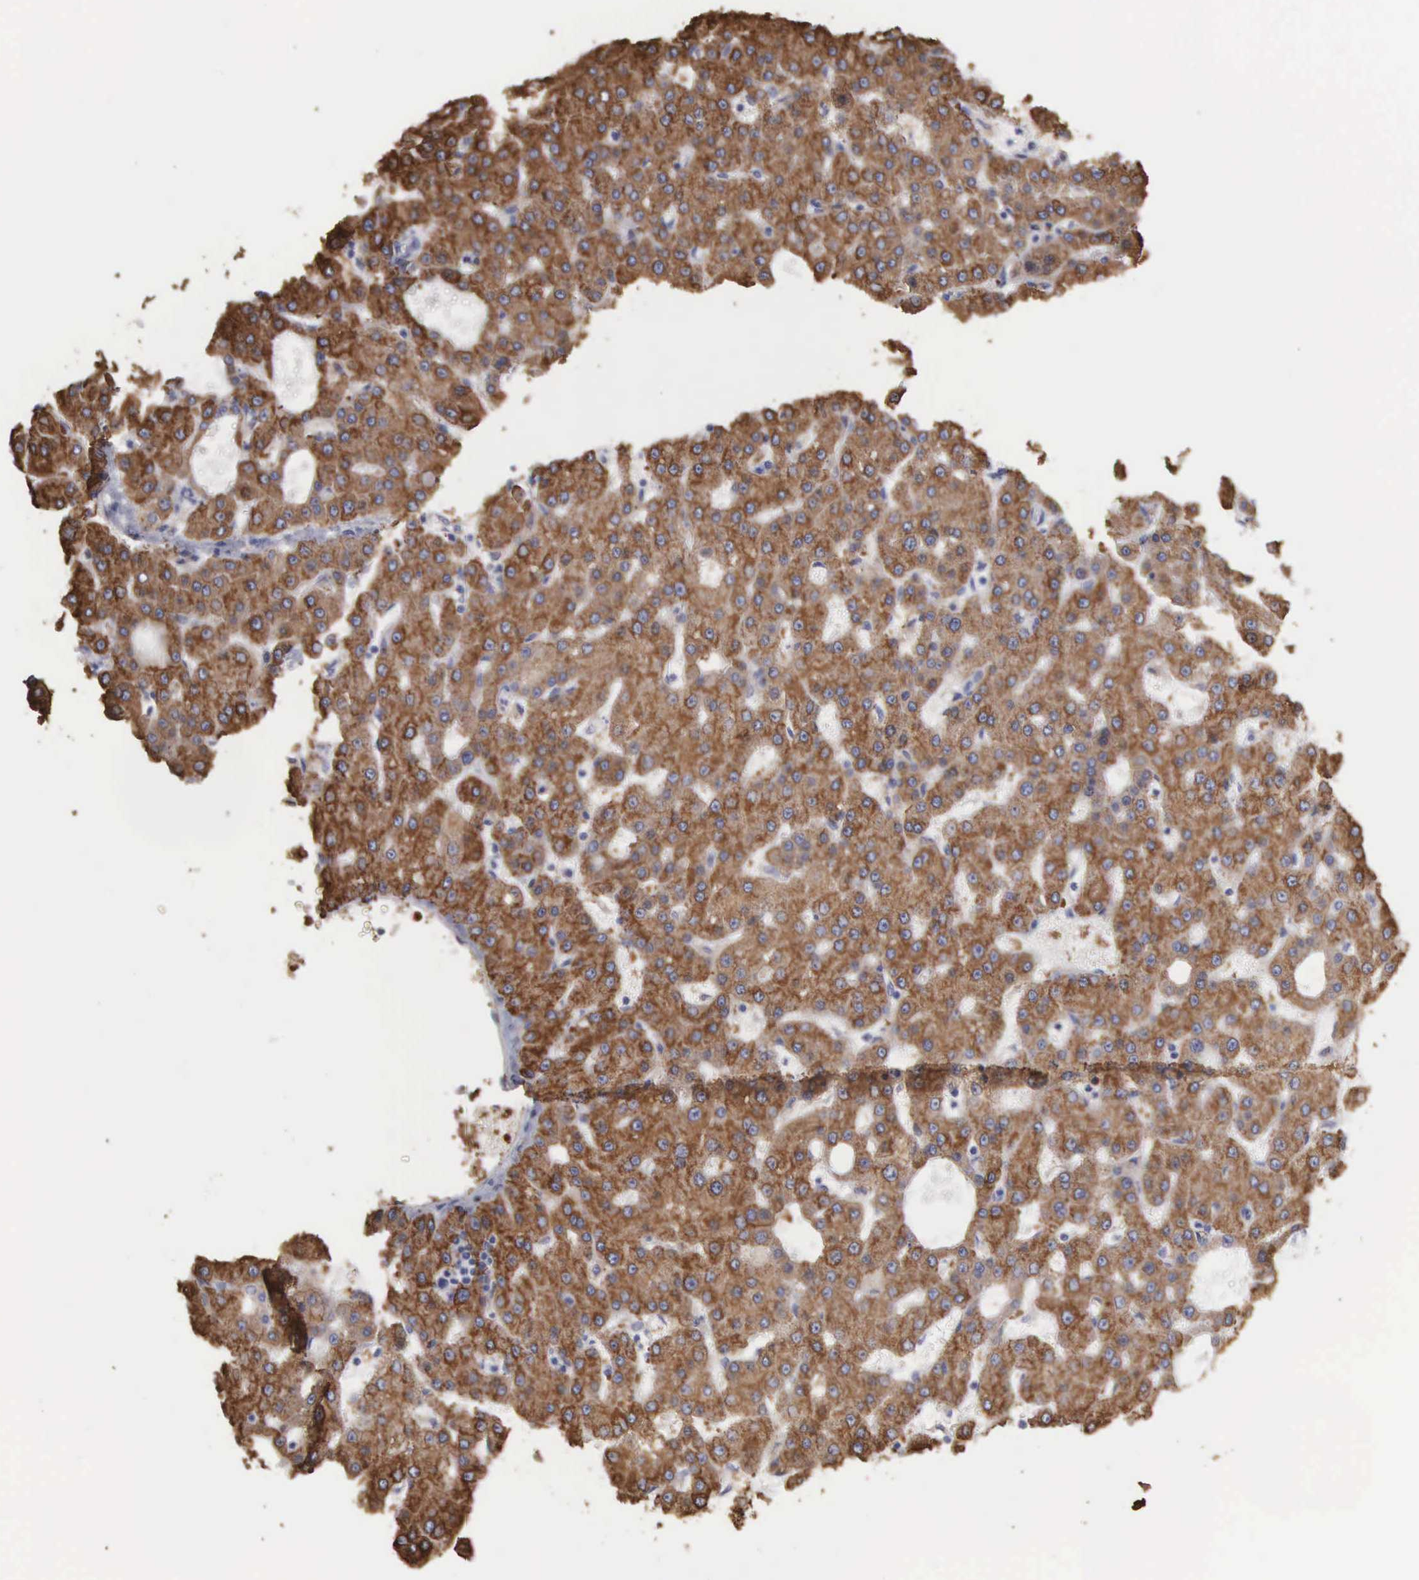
{"staining": {"intensity": "strong", "quantity": ">75%", "location": "cytoplasmic/membranous"}, "tissue": "liver cancer", "cell_type": "Tumor cells", "image_type": "cancer", "snomed": [{"axis": "morphology", "description": "Carcinoma, Hepatocellular, NOS"}, {"axis": "topography", "description": "Liver"}], "caption": "Brown immunohistochemical staining in liver cancer (hepatocellular carcinoma) reveals strong cytoplasmic/membranous positivity in about >75% of tumor cells.", "gene": "LIN52", "patient": {"sex": "male", "age": 47}}